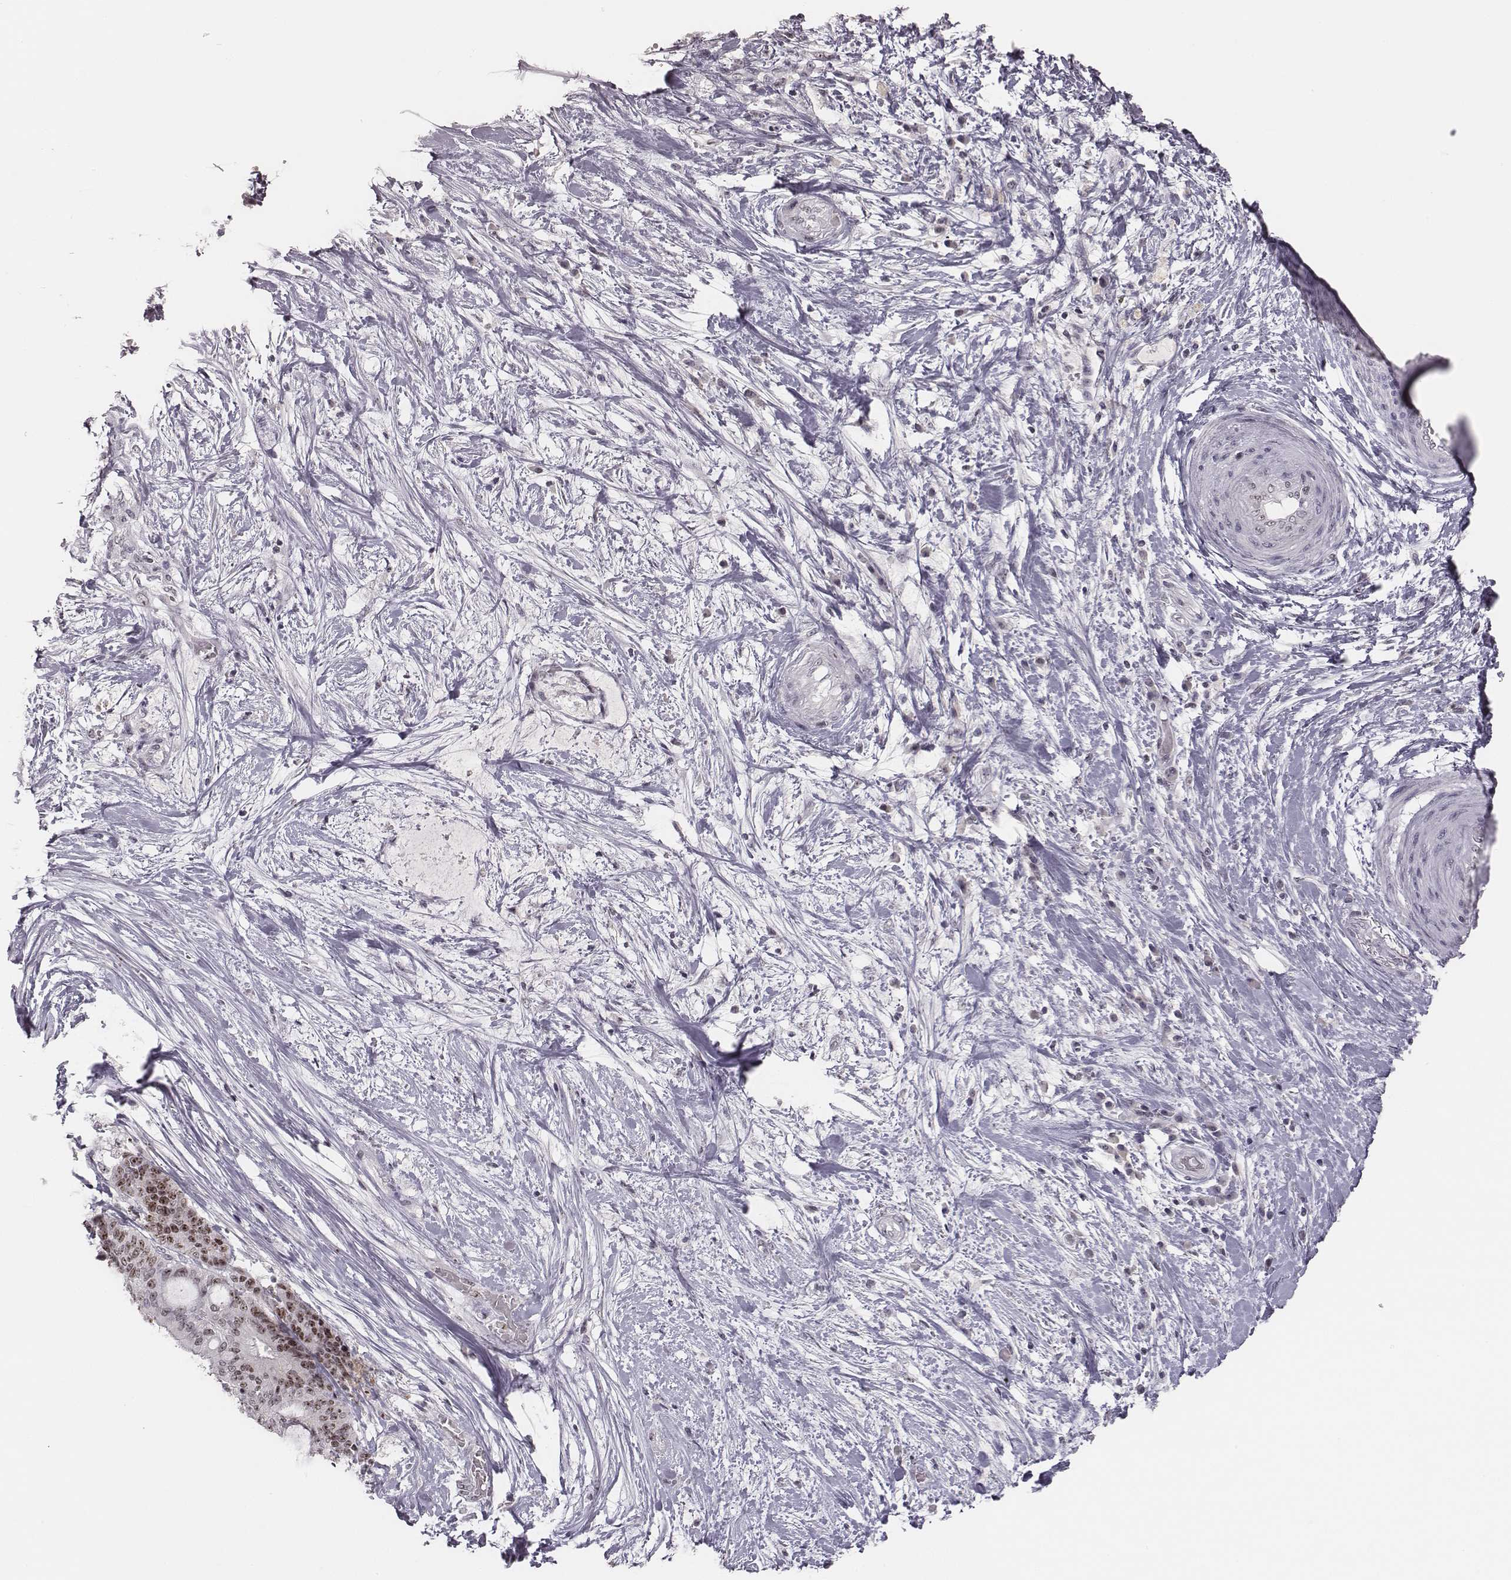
{"staining": {"intensity": "moderate", "quantity": ">75%", "location": "nuclear"}, "tissue": "liver cancer", "cell_type": "Tumor cells", "image_type": "cancer", "snomed": [{"axis": "morphology", "description": "Cholangiocarcinoma"}, {"axis": "topography", "description": "Liver"}], "caption": "DAB immunohistochemical staining of liver cholangiocarcinoma demonstrates moderate nuclear protein positivity in approximately >75% of tumor cells. (Stains: DAB (3,3'-diaminobenzidine) in brown, nuclei in blue, Microscopy: brightfield microscopy at high magnification).", "gene": "NIFK", "patient": {"sex": "female", "age": 73}}